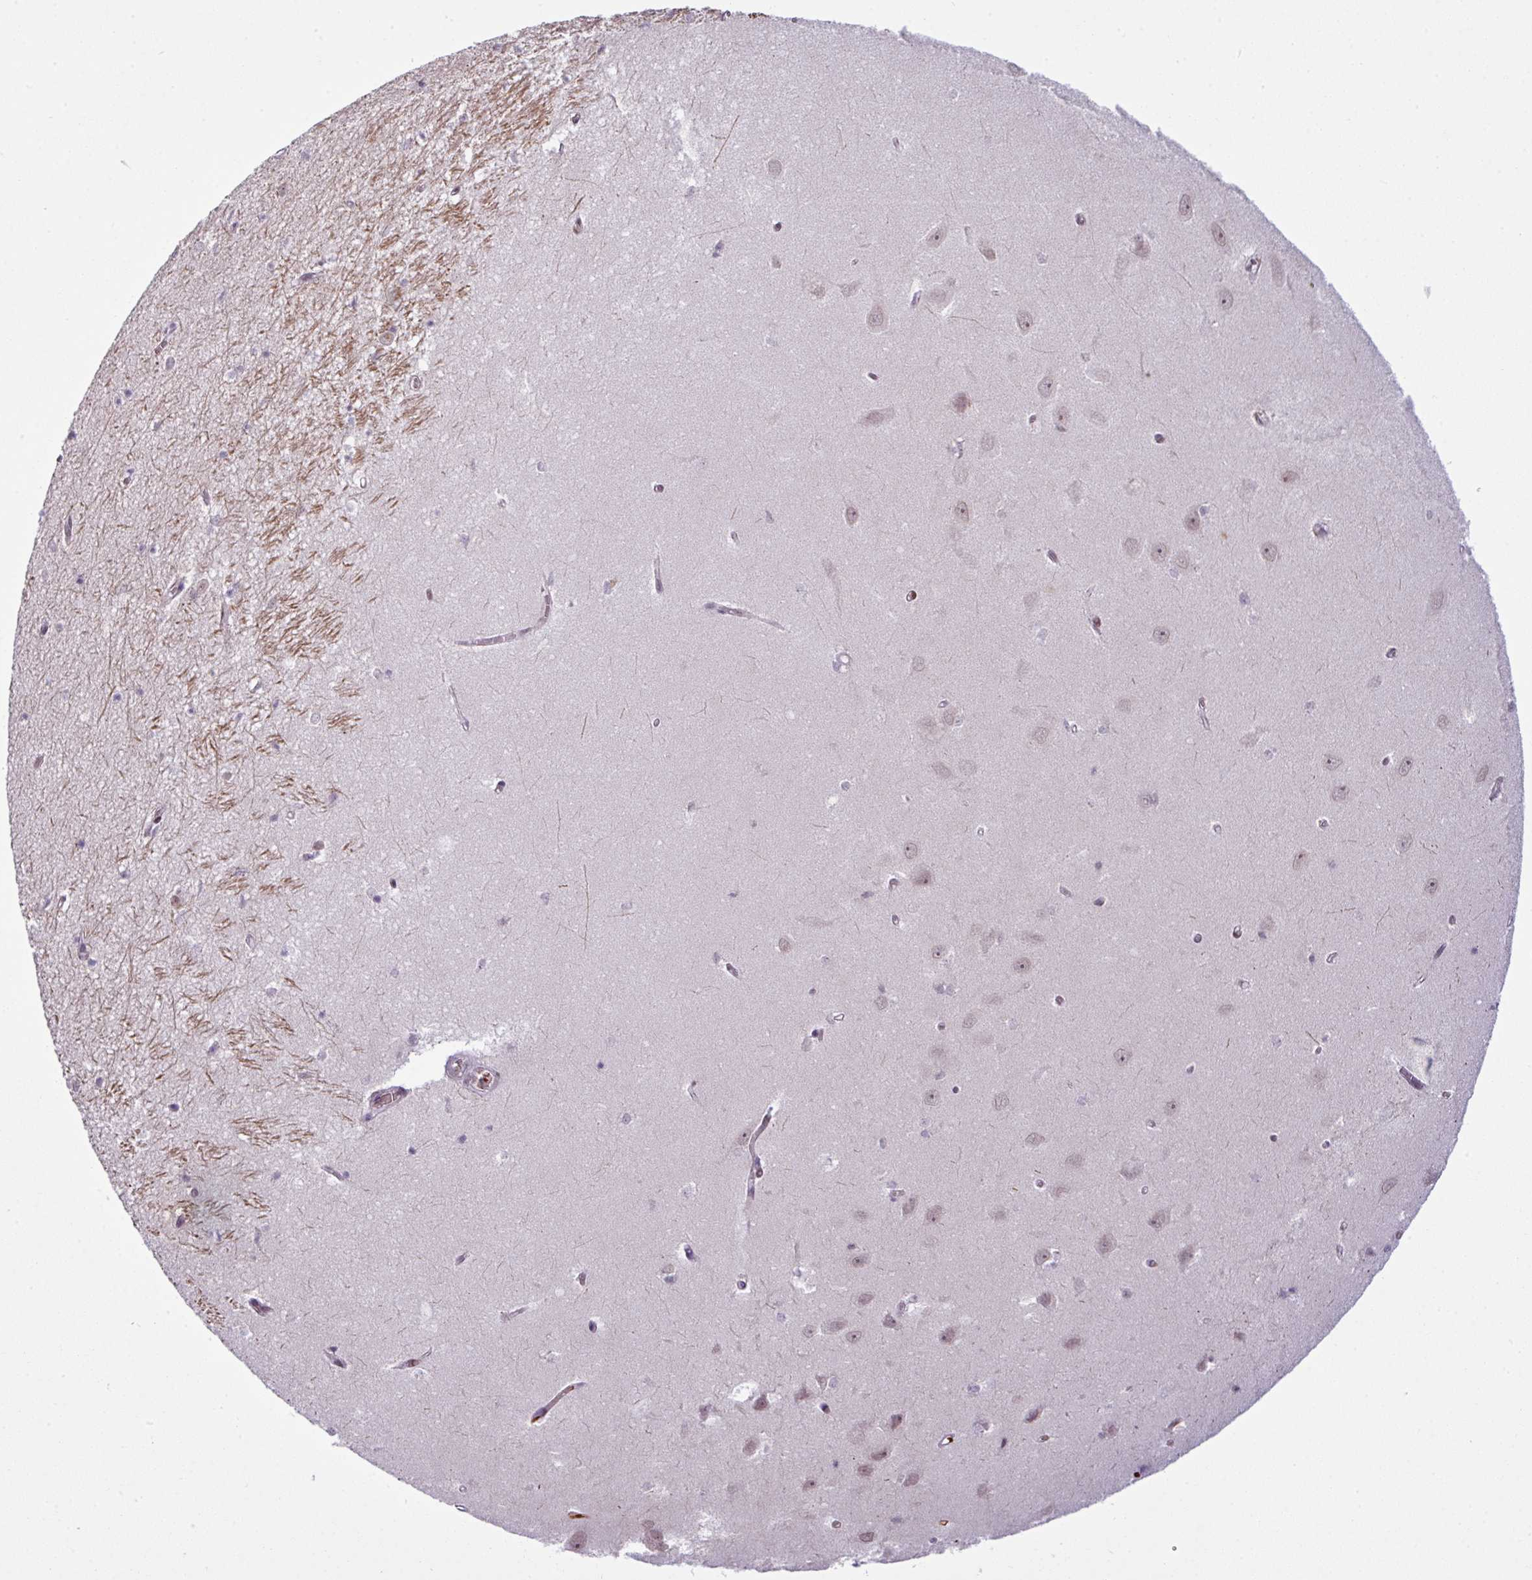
{"staining": {"intensity": "moderate", "quantity": "<25%", "location": "nuclear"}, "tissue": "hippocampus", "cell_type": "Glial cells", "image_type": "normal", "snomed": [{"axis": "morphology", "description": "Normal tissue, NOS"}, {"axis": "topography", "description": "Hippocampus"}], "caption": "Brown immunohistochemical staining in normal human hippocampus reveals moderate nuclear staining in approximately <25% of glial cells.", "gene": "PRDM5", "patient": {"sex": "female", "age": 64}}